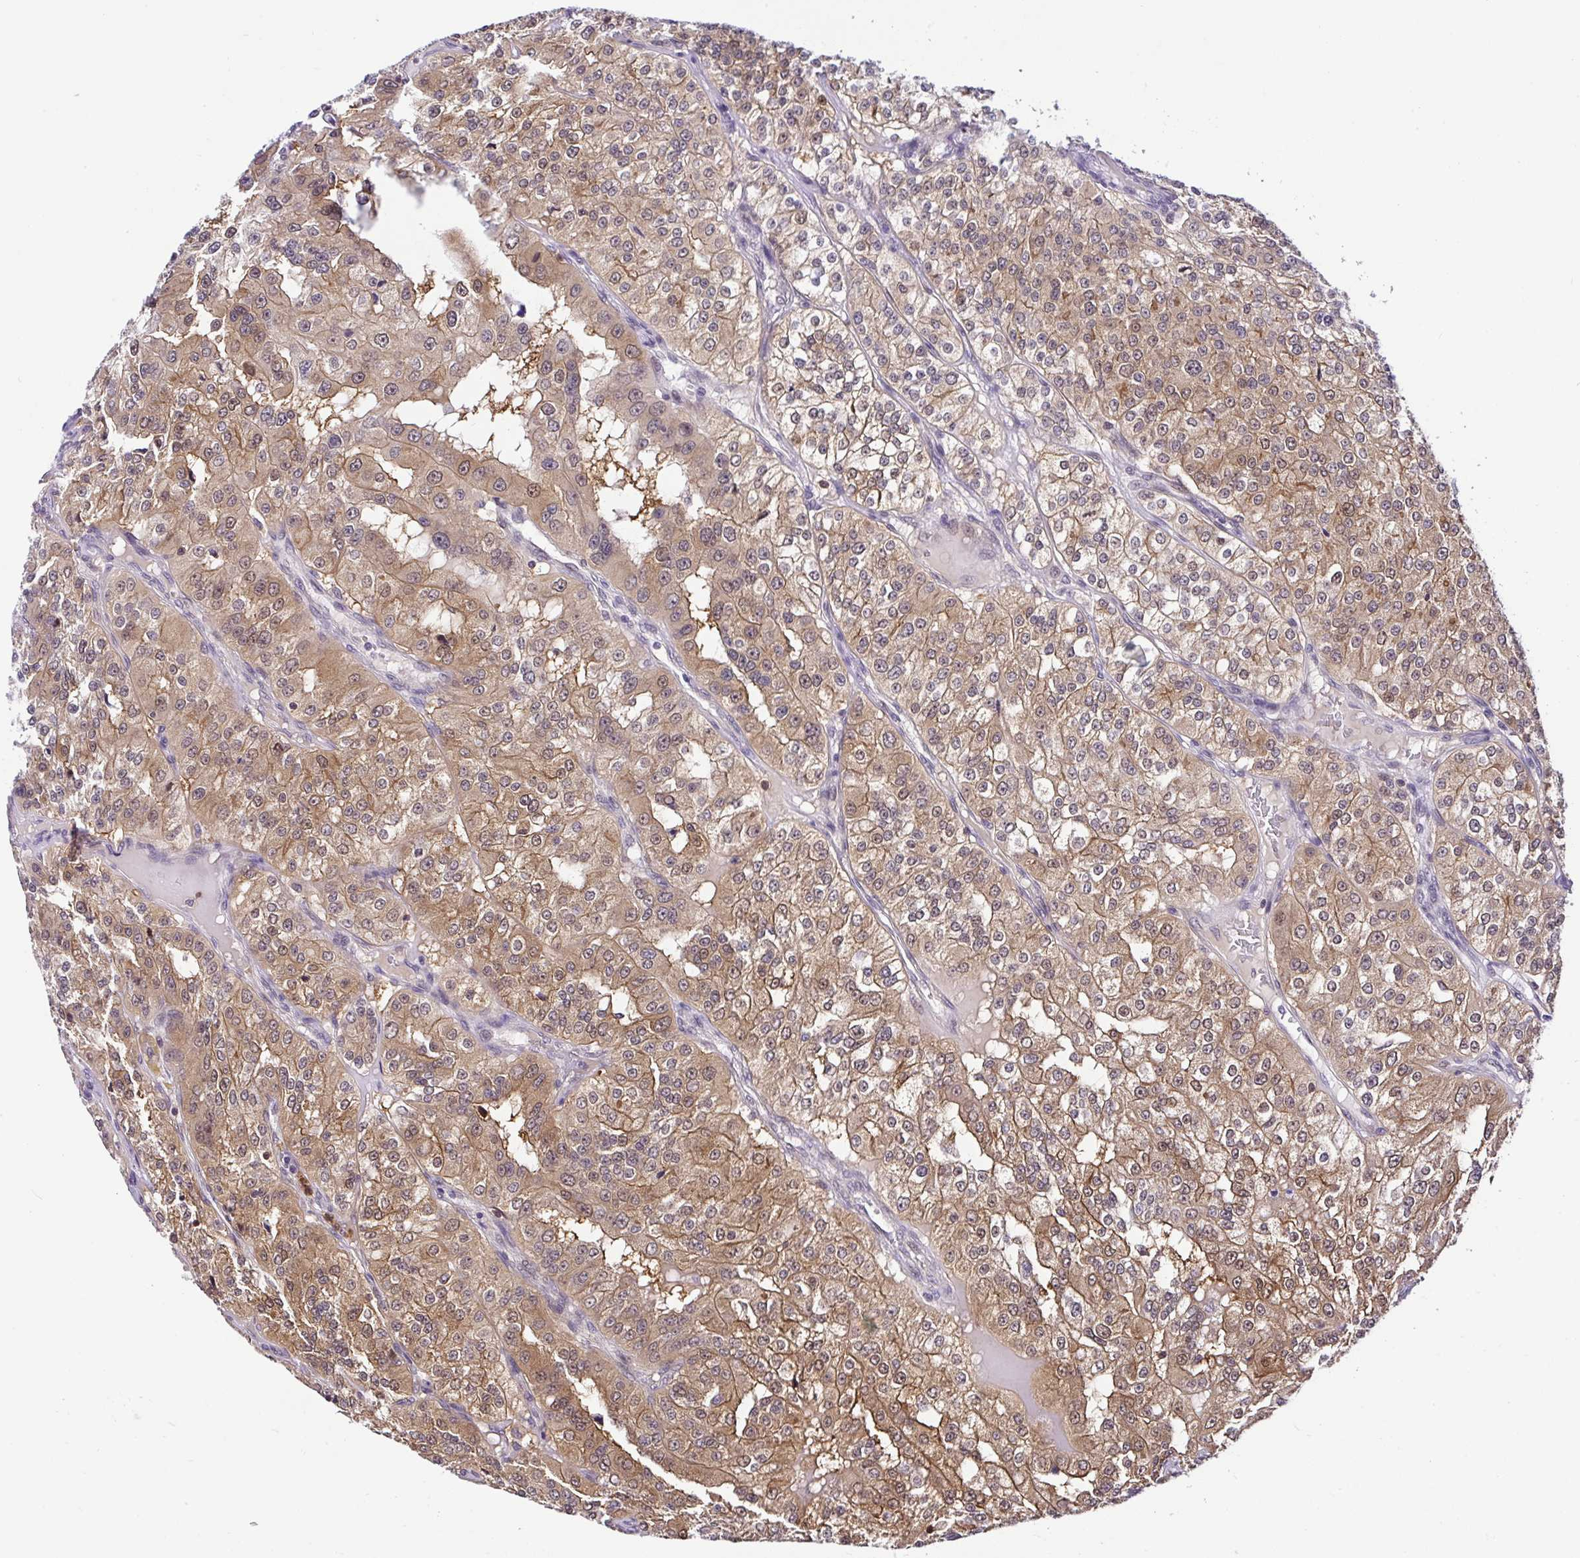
{"staining": {"intensity": "moderate", "quantity": ">75%", "location": "cytoplasmic/membranous,nuclear"}, "tissue": "renal cancer", "cell_type": "Tumor cells", "image_type": "cancer", "snomed": [{"axis": "morphology", "description": "Adenocarcinoma, NOS"}, {"axis": "topography", "description": "Kidney"}], "caption": "The photomicrograph reveals staining of renal cancer (adenocarcinoma), revealing moderate cytoplasmic/membranous and nuclear protein positivity (brown color) within tumor cells. (brown staining indicates protein expression, while blue staining denotes nuclei).", "gene": "PIN4", "patient": {"sex": "female", "age": 63}}